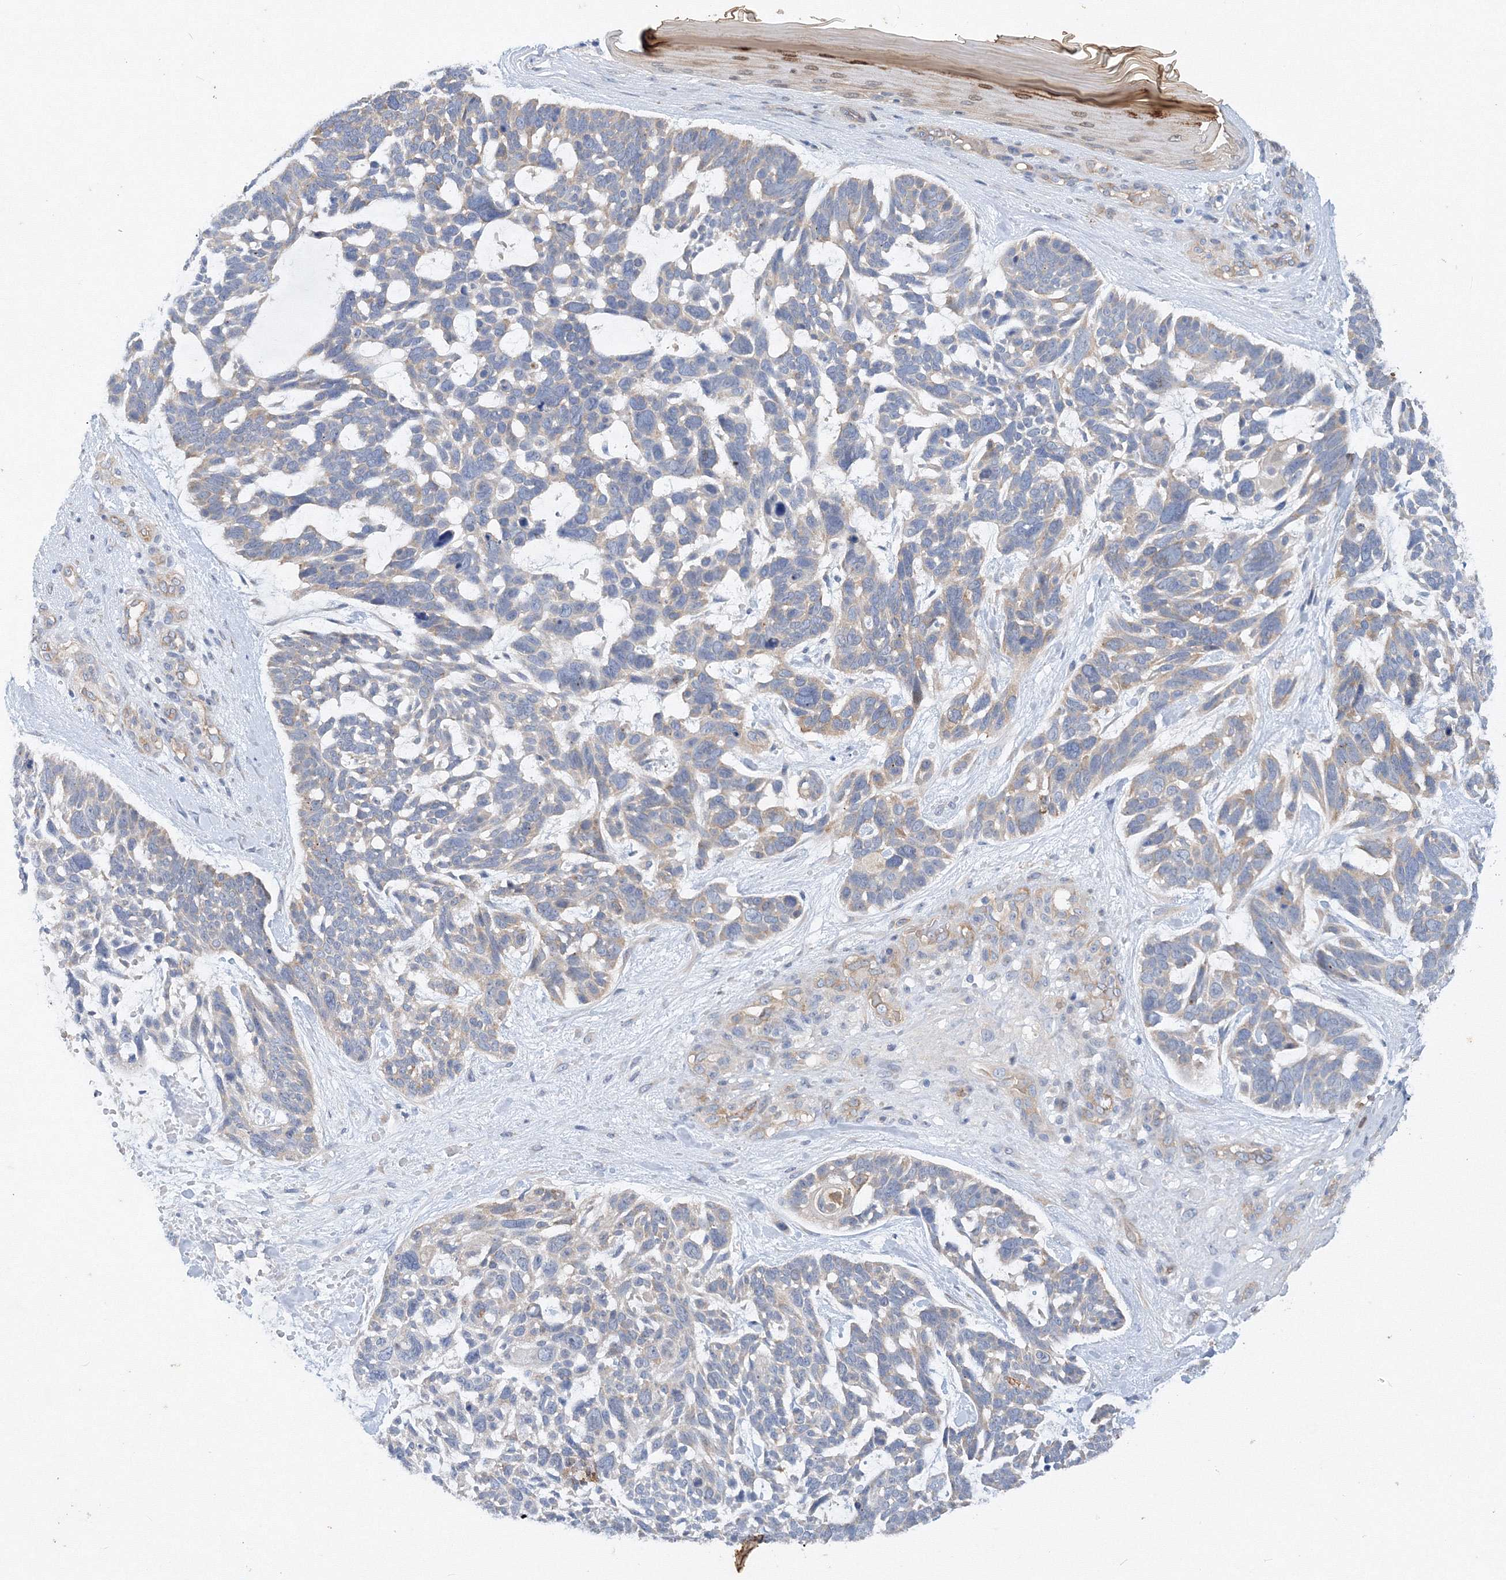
{"staining": {"intensity": "weak", "quantity": "<25%", "location": "cytoplasmic/membranous"}, "tissue": "skin cancer", "cell_type": "Tumor cells", "image_type": "cancer", "snomed": [{"axis": "morphology", "description": "Basal cell carcinoma"}, {"axis": "topography", "description": "Skin"}], "caption": "This is a photomicrograph of immunohistochemistry staining of basal cell carcinoma (skin), which shows no positivity in tumor cells.", "gene": "TANC1", "patient": {"sex": "male", "age": 88}}